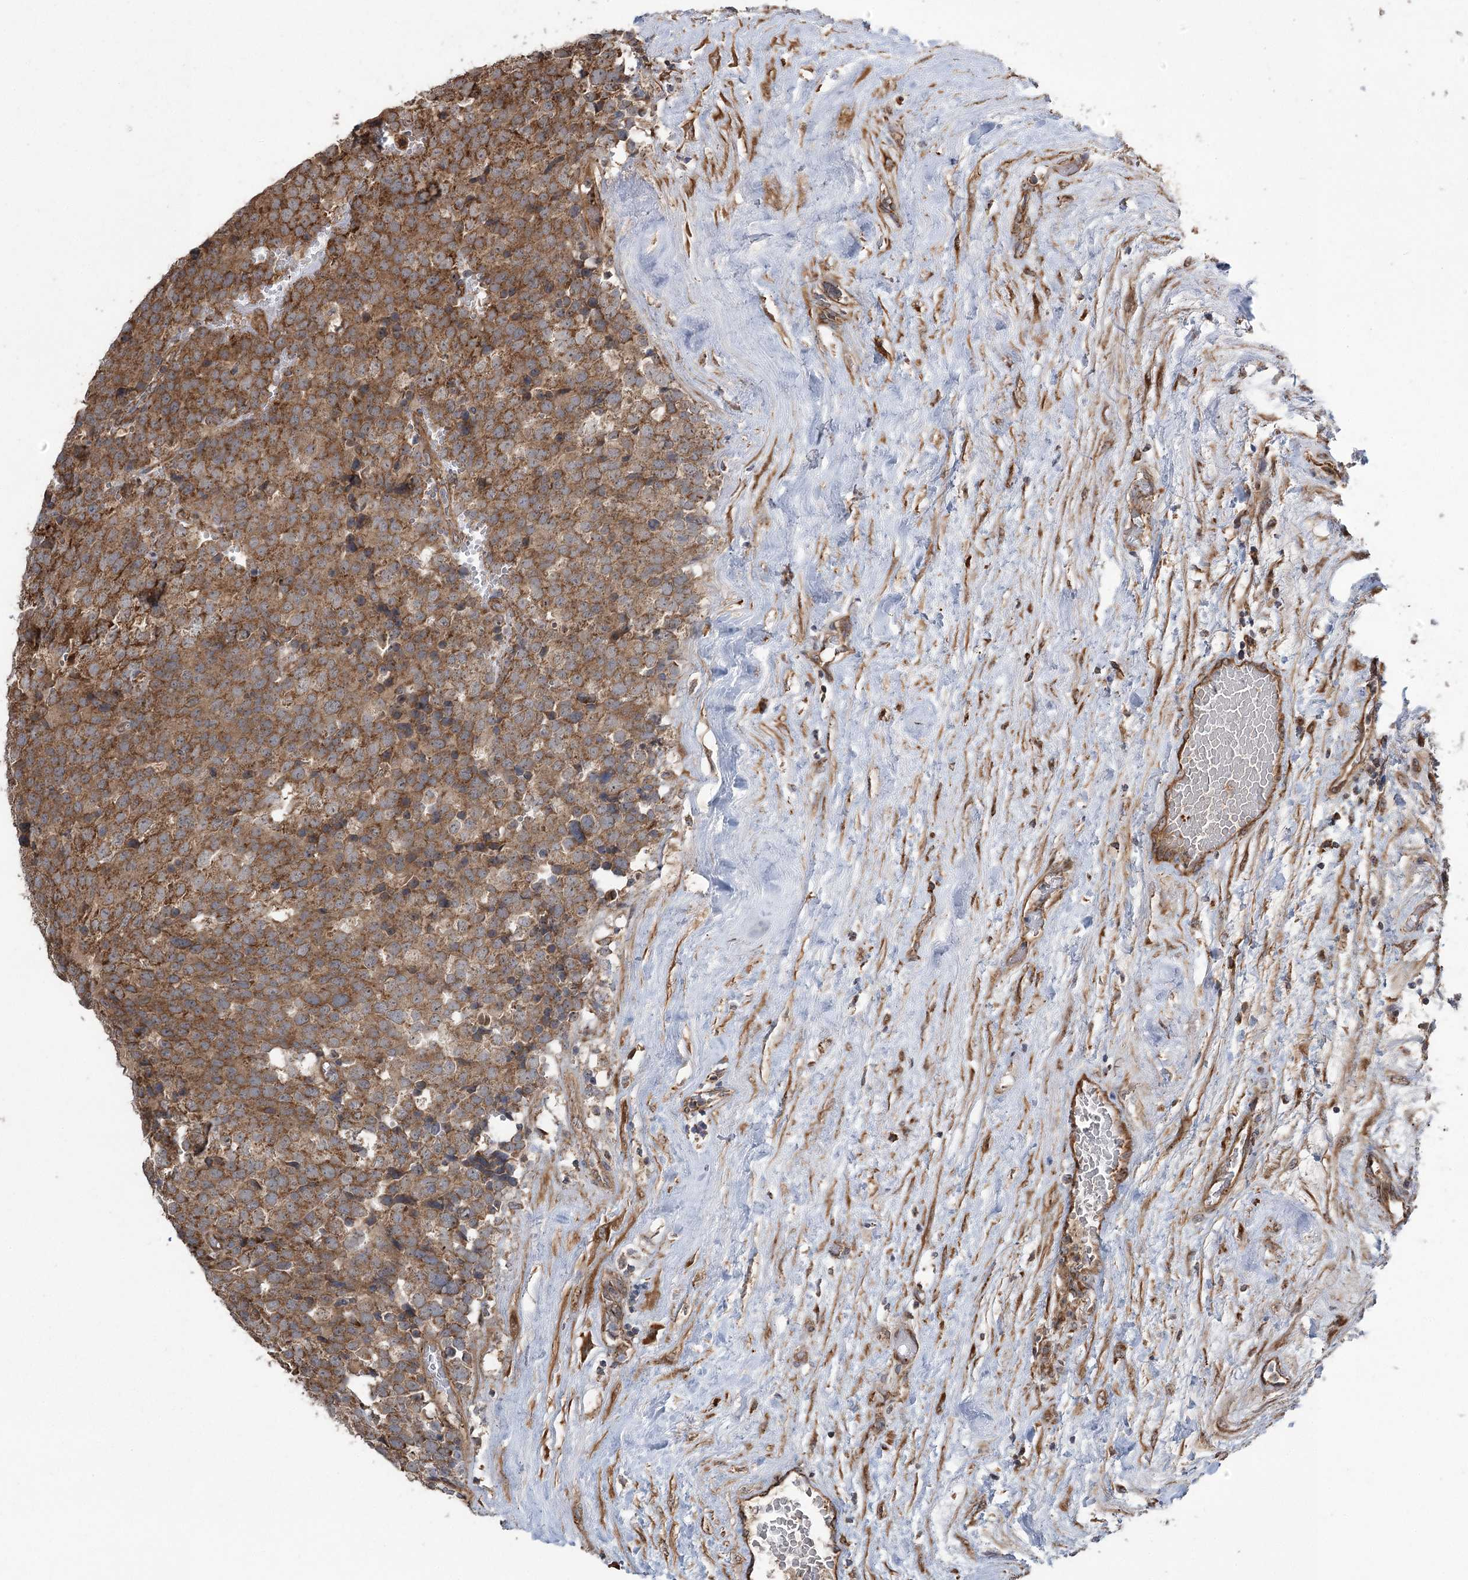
{"staining": {"intensity": "strong", "quantity": ">75%", "location": "cytoplasmic/membranous"}, "tissue": "testis cancer", "cell_type": "Tumor cells", "image_type": "cancer", "snomed": [{"axis": "morphology", "description": "Seminoma, NOS"}, {"axis": "topography", "description": "Testis"}], "caption": "Testis cancer stained for a protein exhibits strong cytoplasmic/membranous positivity in tumor cells. (brown staining indicates protein expression, while blue staining denotes nuclei).", "gene": "RWDD4", "patient": {"sex": "male", "age": 71}}